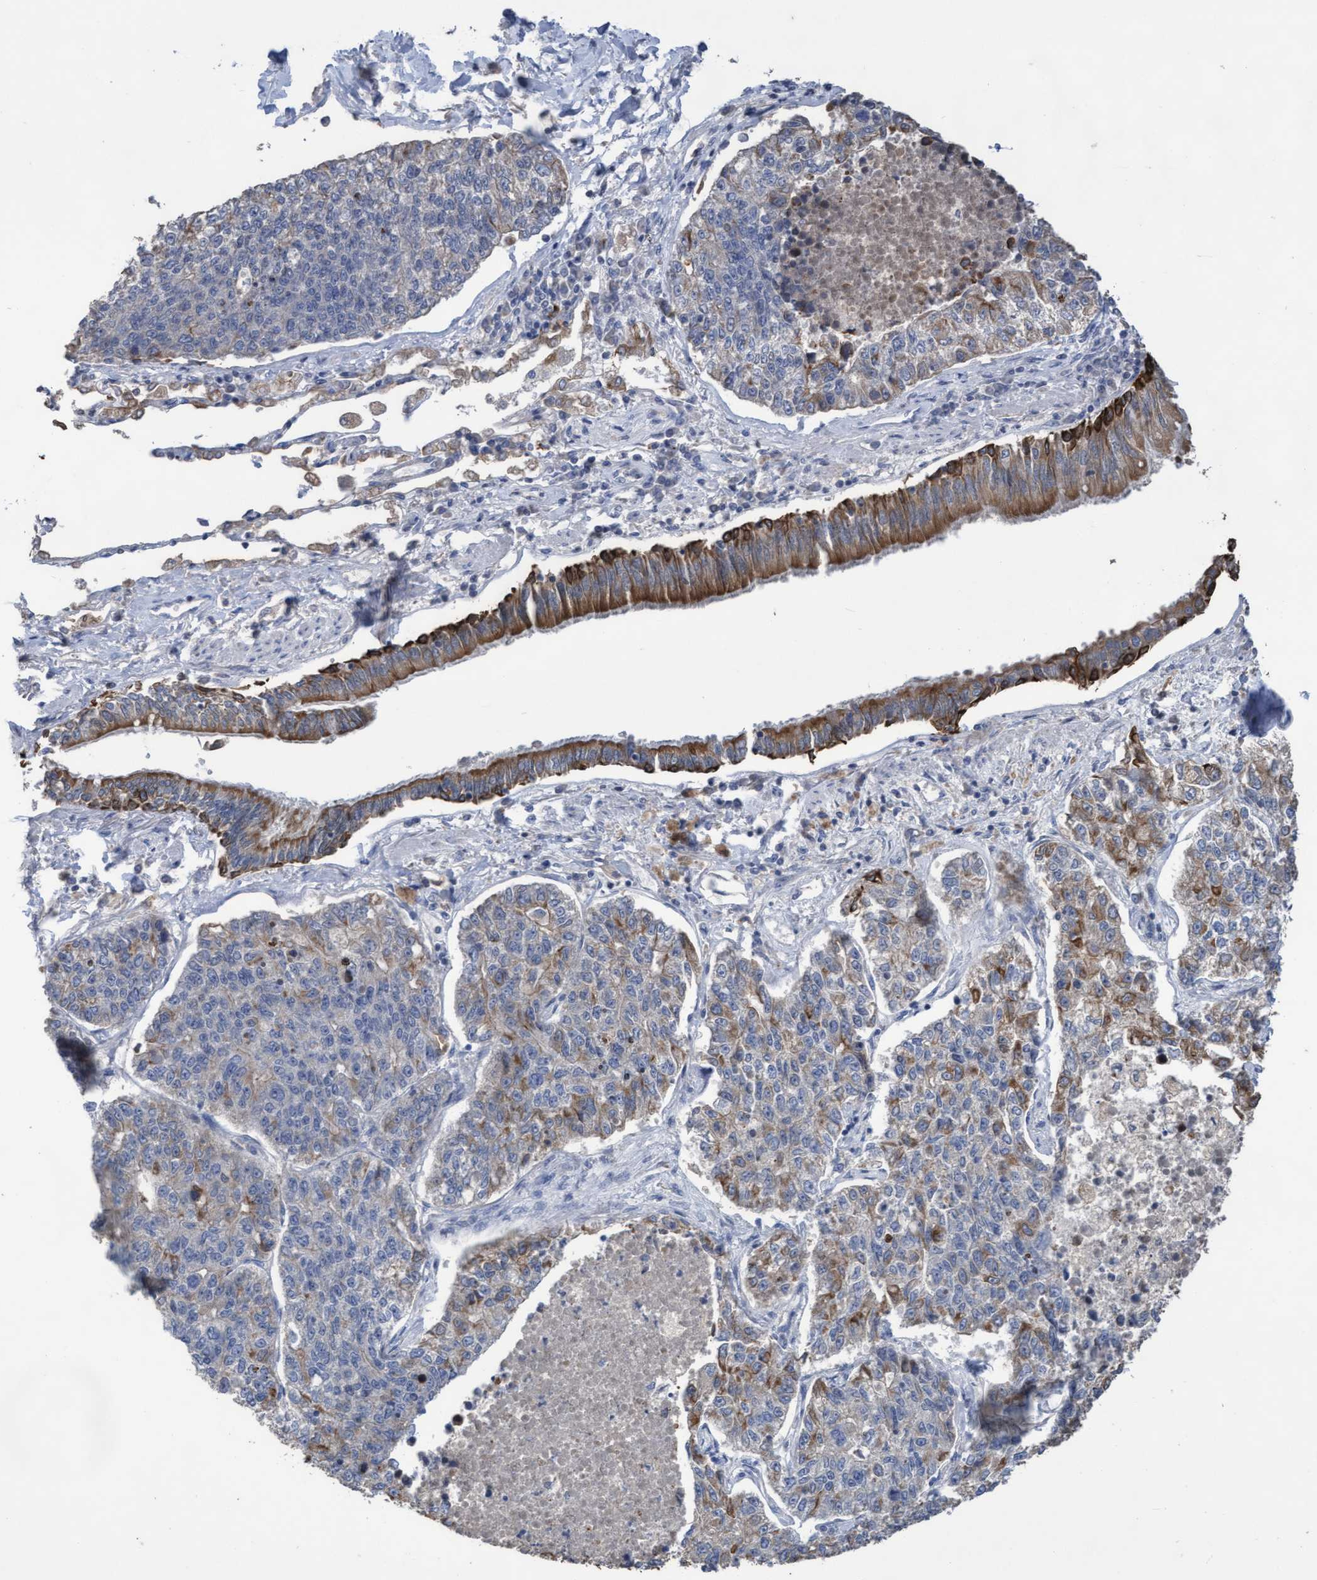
{"staining": {"intensity": "moderate", "quantity": "25%-75%", "location": "cytoplasmic/membranous"}, "tissue": "lung cancer", "cell_type": "Tumor cells", "image_type": "cancer", "snomed": [{"axis": "morphology", "description": "Adenocarcinoma, NOS"}, {"axis": "topography", "description": "Lung"}], "caption": "This micrograph demonstrates lung cancer (adenocarcinoma) stained with IHC to label a protein in brown. The cytoplasmic/membranous of tumor cells show moderate positivity for the protein. Nuclei are counter-stained blue.", "gene": "KRT24", "patient": {"sex": "male", "age": 49}}